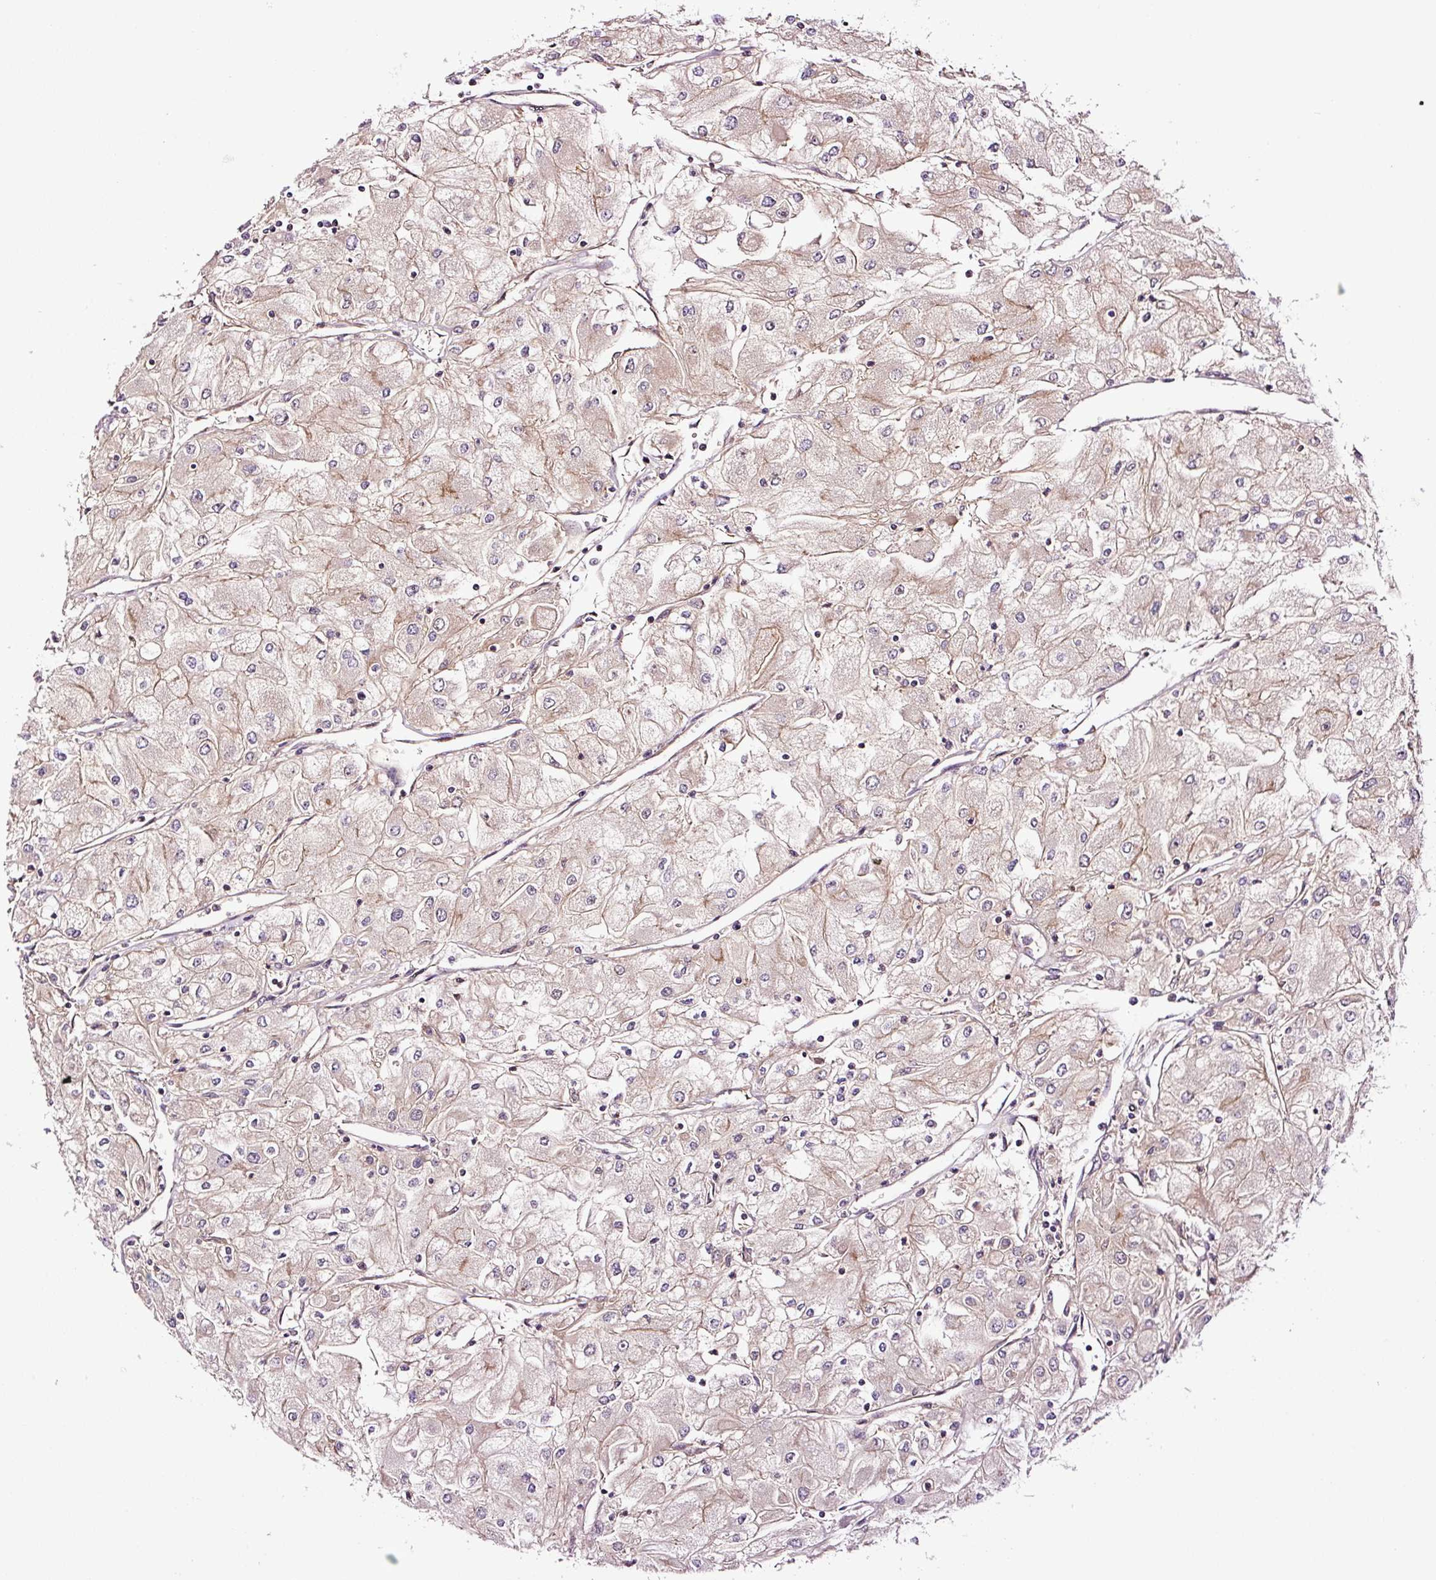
{"staining": {"intensity": "moderate", "quantity": "25%-75%", "location": "cytoplasmic/membranous"}, "tissue": "renal cancer", "cell_type": "Tumor cells", "image_type": "cancer", "snomed": [{"axis": "morphology", "description": "Adenocarcinoma, NOS"}, {"axis": "topography", "description": "Kidney"}], "caption": "About 25%-75% of tumor cells in human renal cancer display moderate cytoplasmic/membranous protein positivity as visualized by brown immunohistochemical staining.", "gene": "METAP1", "patient": {"sex": "male", "age": 80}}